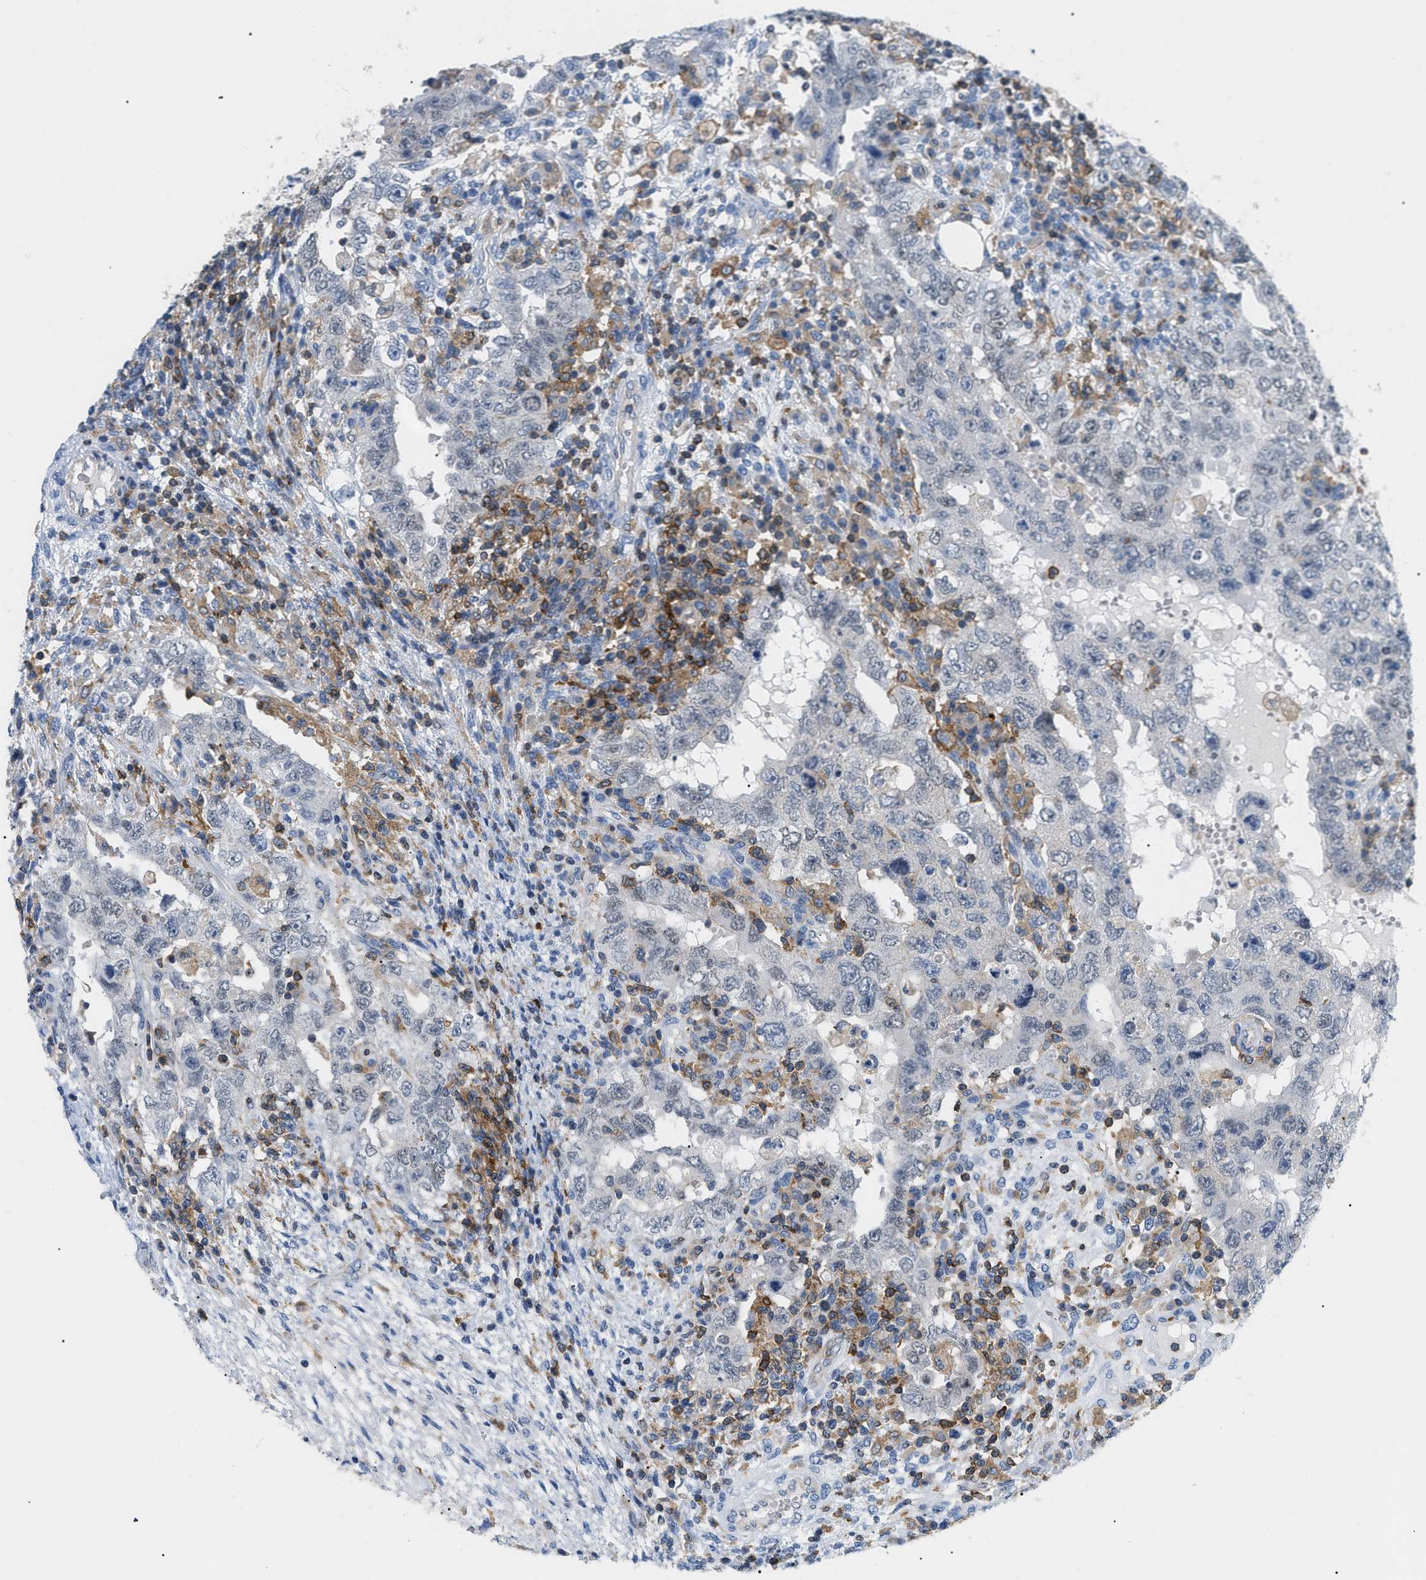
{"staining": {"intensity": "negative", "quantity": "none", "location": "none"}, "tissue": "testis cancer", "cell_type": "Tumor cells", "image_type": "cancer", "snomed": [{"axis": "morphology", "description": "Carcinoma, Embryonal, NOS"}, {"axis": "topography", "description": "Testis"}], "caption": "Immunohistochemistry (IHC) histopathology image of testis cancer stained for a protein (brown), which reveals no expression in tumor cells. The staining was performed using DAB to visualize the protein expression in brown, while the nuclei were stained in blue with hematoxylin (Magnification: 20x).", "gene": "INPP5D", "patient": {"sex": "male", "age": 26}}